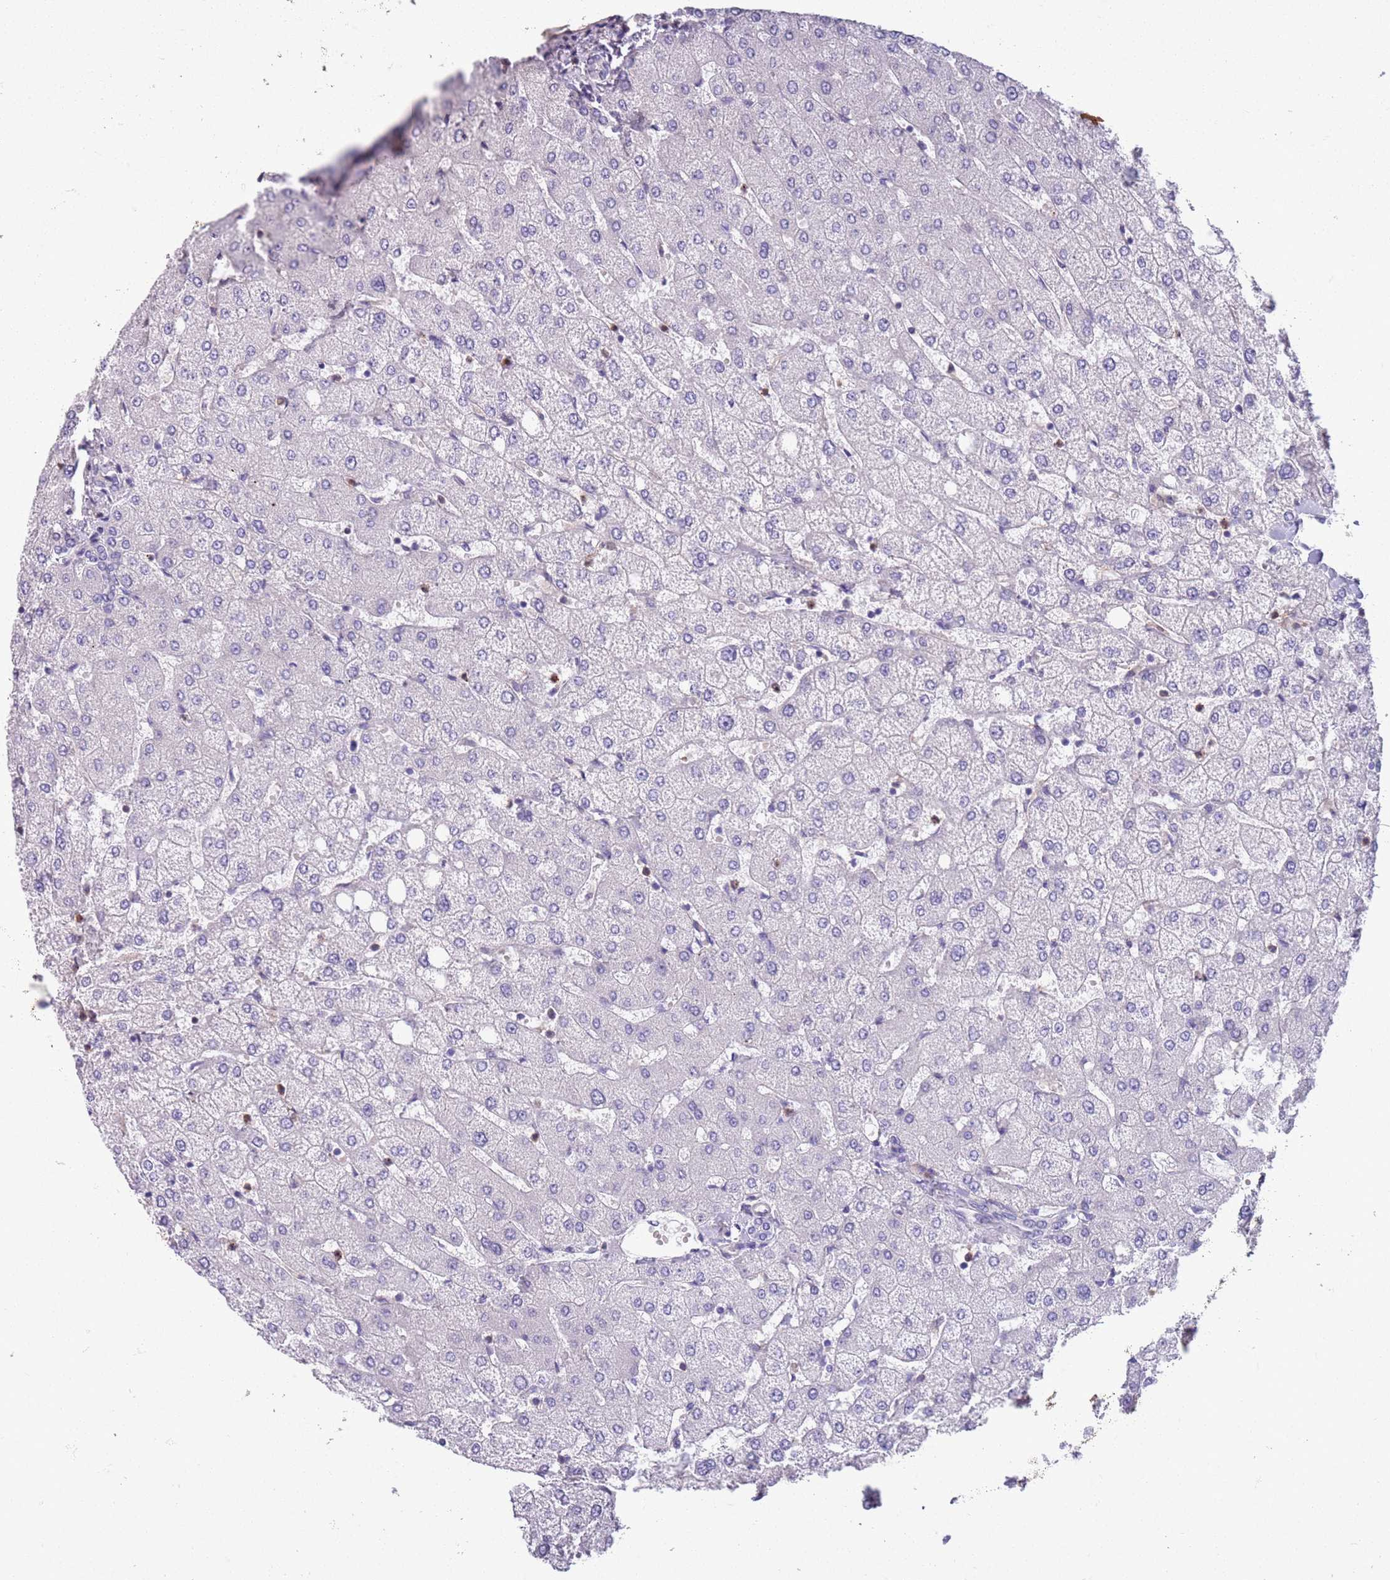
{"staining": {"intensity": "negative", "quantity": "none", "location": "none"}, "tissue": "liver", "cell_type": "Cholangiocytes", "image_type": "normal", "snomed": [{"axis": "morphology", "description": "Normal tissue, NOS"}, {"axis": "topography", "description": "Liver"}], "caption": "Immunohistochemistry of benign human liver displays no staining in cholangiocytes.", "gene": "JAML", "patient": {"sex": "female", "age": 54}}